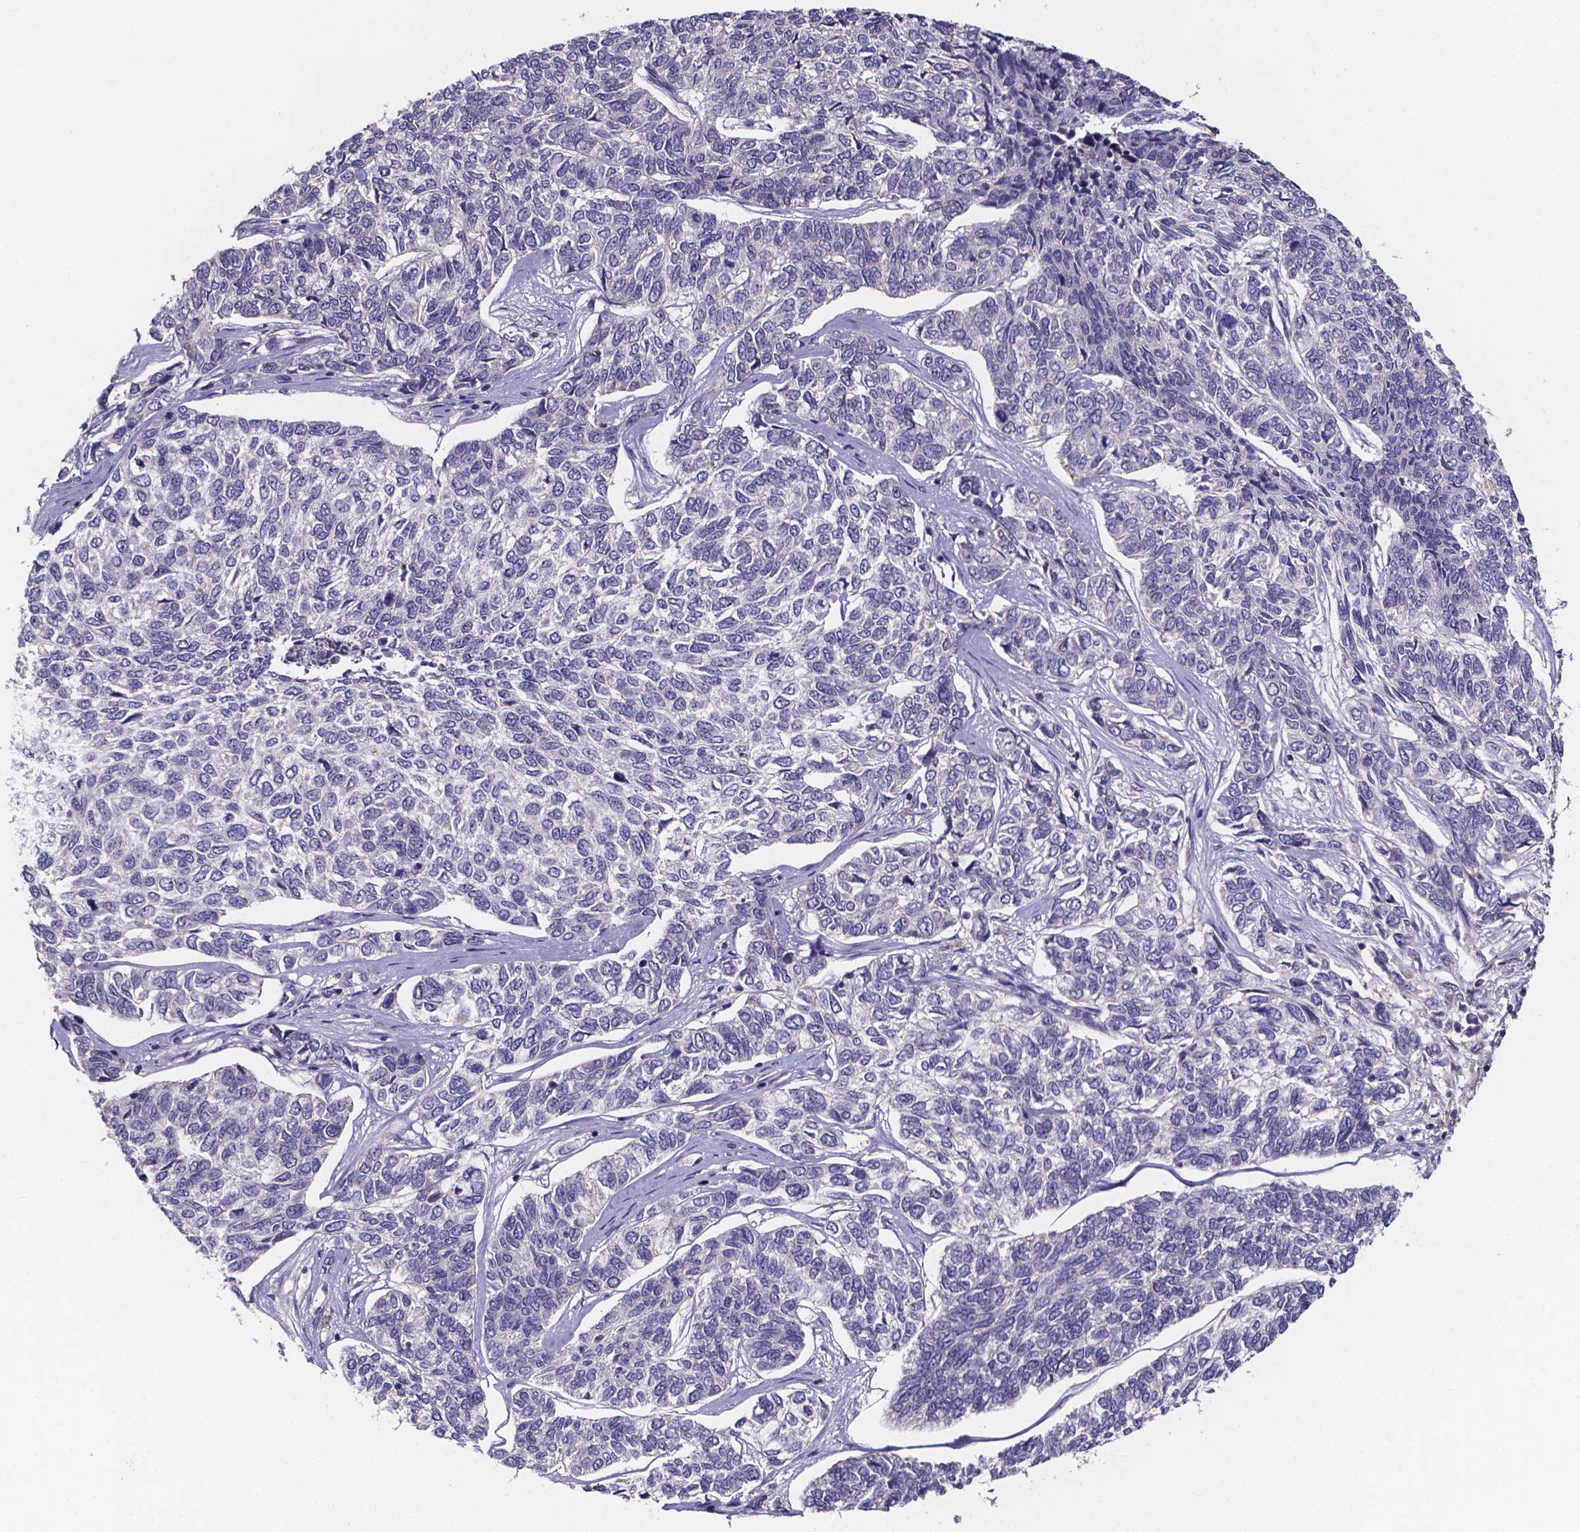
{"staining": {"intensity": "negative", "quantity": "none", "location": "none"}, "tissue": "skin cancer", "cell_type": "Tumor cells", "image_type": "cancer", "snomed": [{"axis": "morphology", "description": "Basal cell carcinoma"}, {"axis": "topography", "description": "Skin"}], "caption": "The photomicrograph exhibits no significant staining in tumor cells of basal cell carcinoma (skin).", "gene": "SPOCD1", "patient": {"sex": "female", "age": 65}}